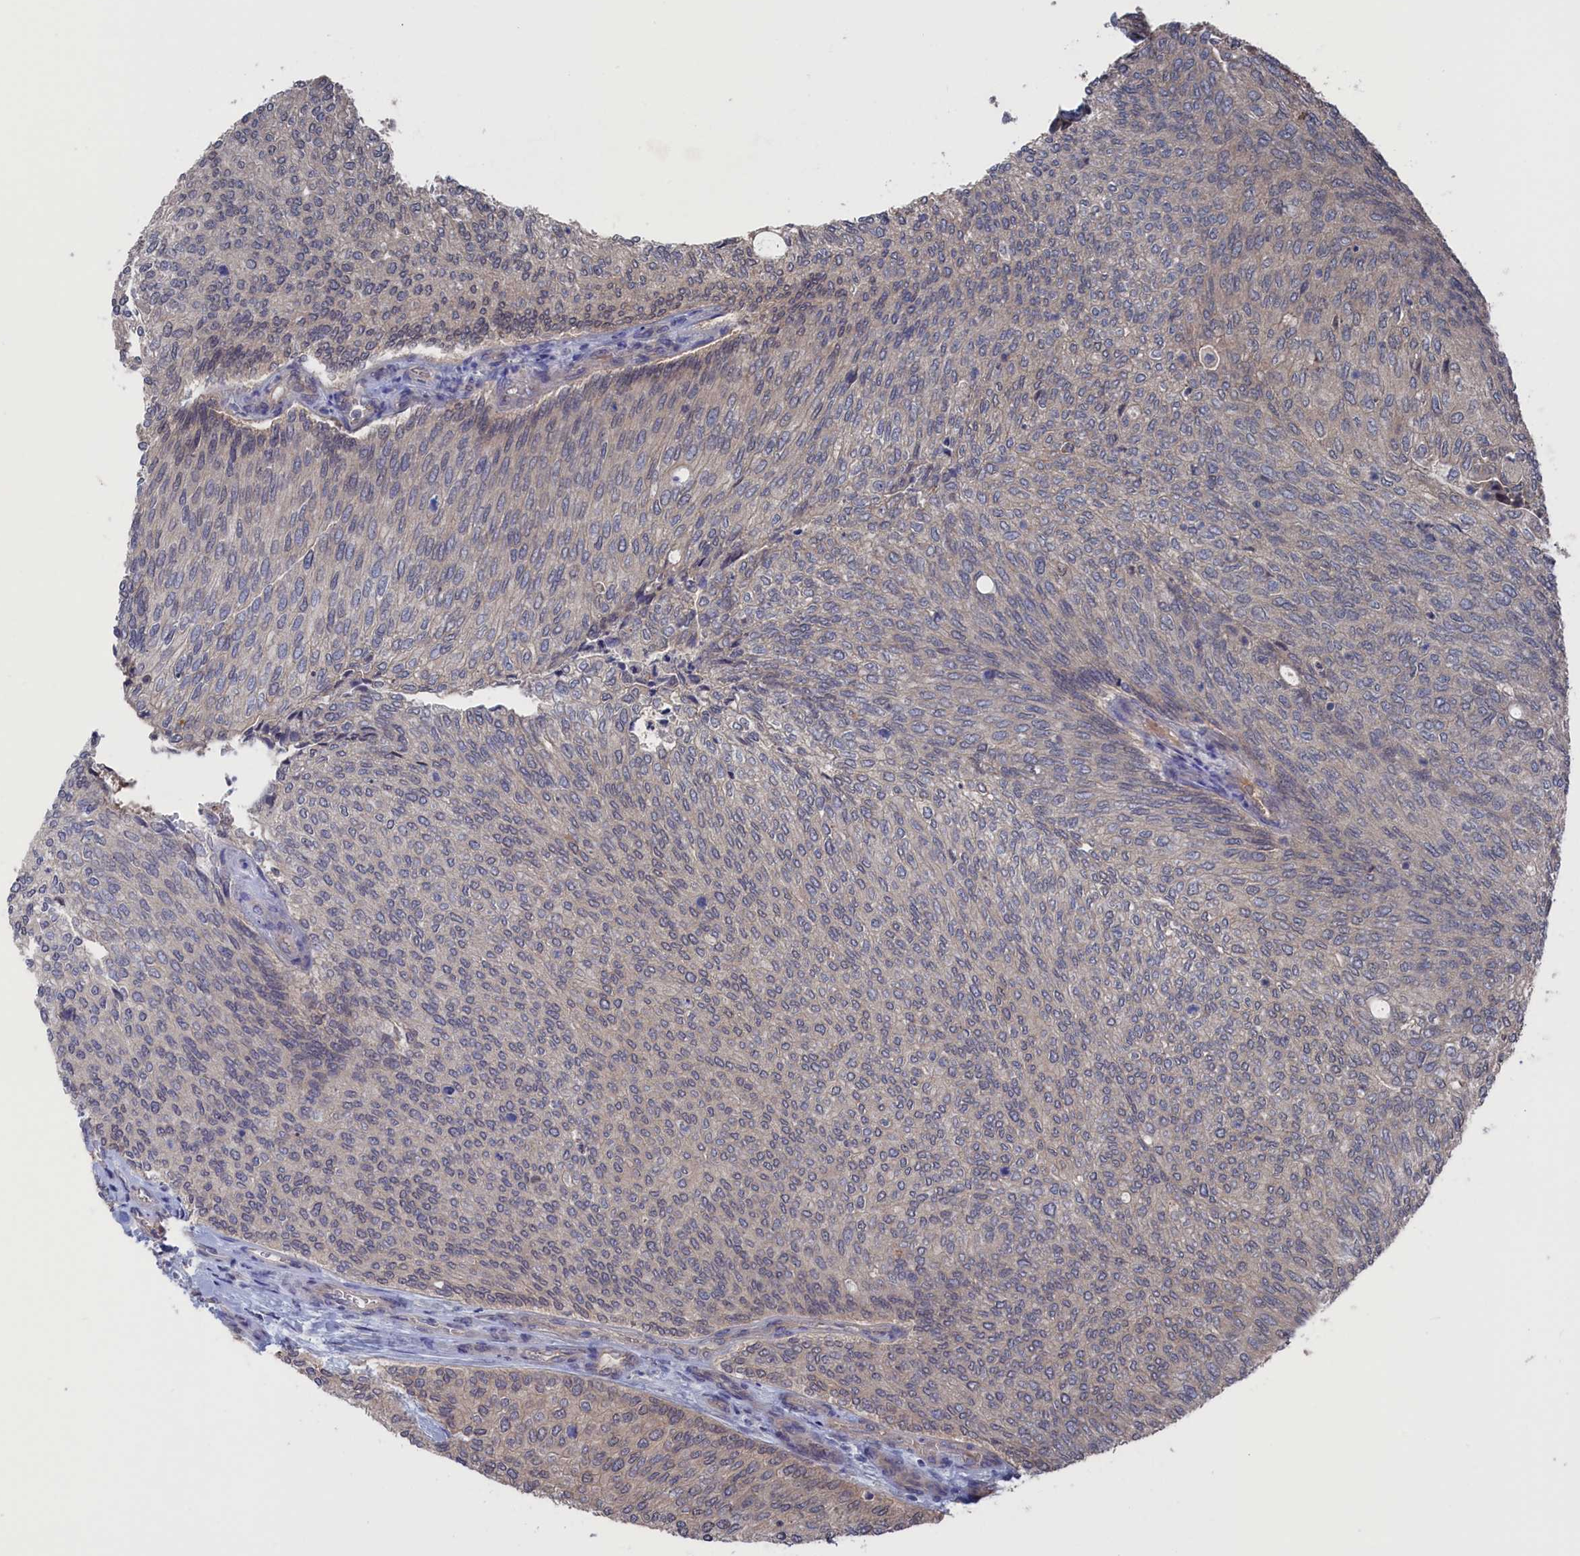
{"staining": {"intensity": "negative", "quantity": "none", "location": "none"}, "tissue": "urothelial cancer", "cell_type": "Tumor cells", "image_type": "cancer", "snomed": [{"axis": "morphology", "description": "Urothelial carcinoma, Low grade"}, {"axis": "topography", "description": "Urinary bladder"}], "caption": "This is an immunohistochemistry micrograph of low-grade urothelial carcinoma. There is no expression in tumor cells.", "gene": "NUTF2", "patient": {"sex": "female", "age": 79}}